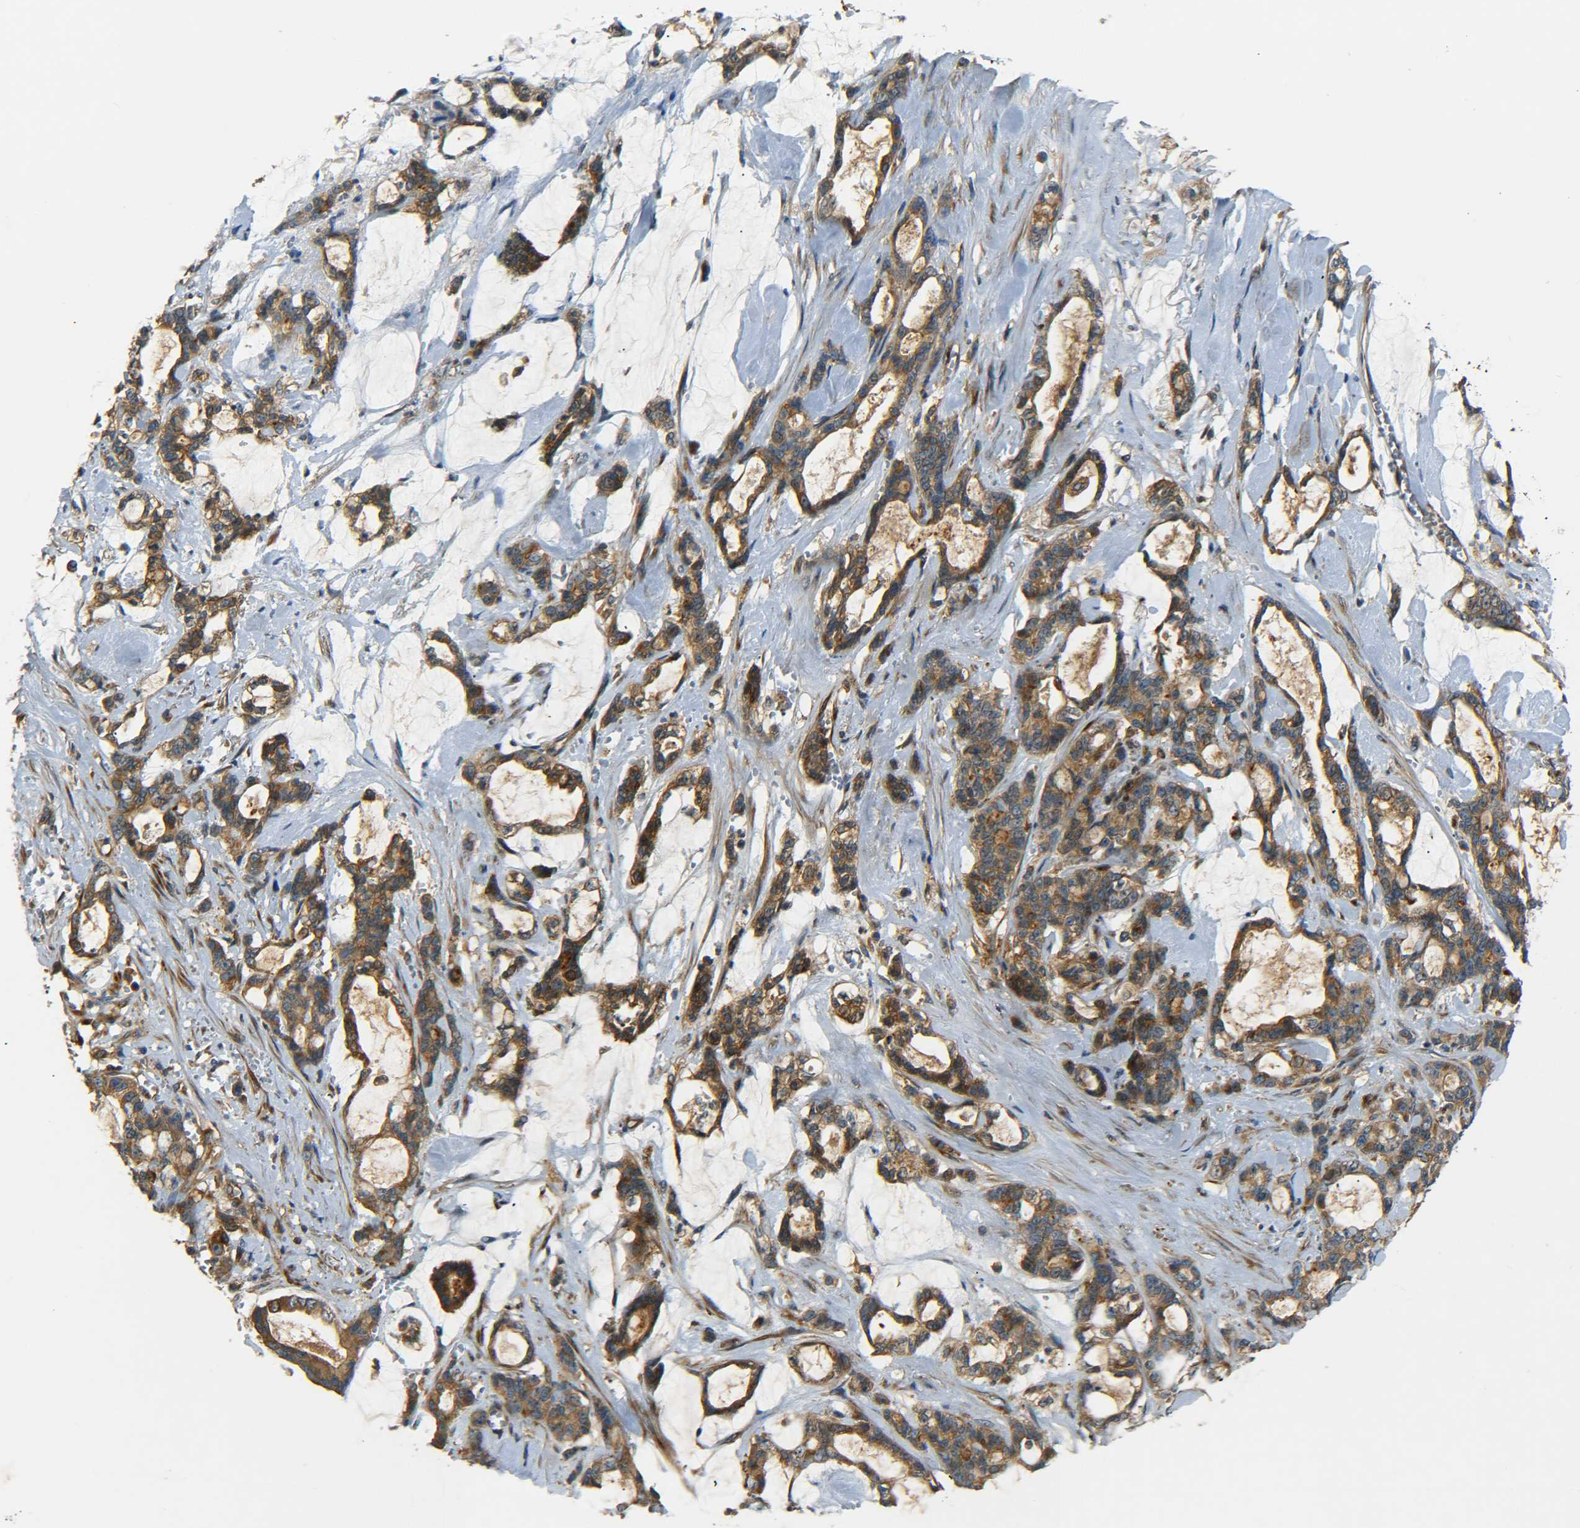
{"staining": {"intensity": "moderate", "quantity": ">75%", "location": "cytoplasmic/membranous"}, "tissue": "pancreatic cancer", "cell_type": "Tumor cells", "image_type": "cancer", "snomed": [{"axis": "morphology", "description": "Adenocarcinoma, NOS"}, {"axis": "topography", "description": "Pancreas"}], "caption": "This histopathology image exhibits IHC staining of human adenocarcinoma (pancreatic), with medium moderate cytoplasmic/membranous positivity in about >75% of tumor cells.", "gene": "LRCH3", "patient": {"sex": "female", "age": 73}}